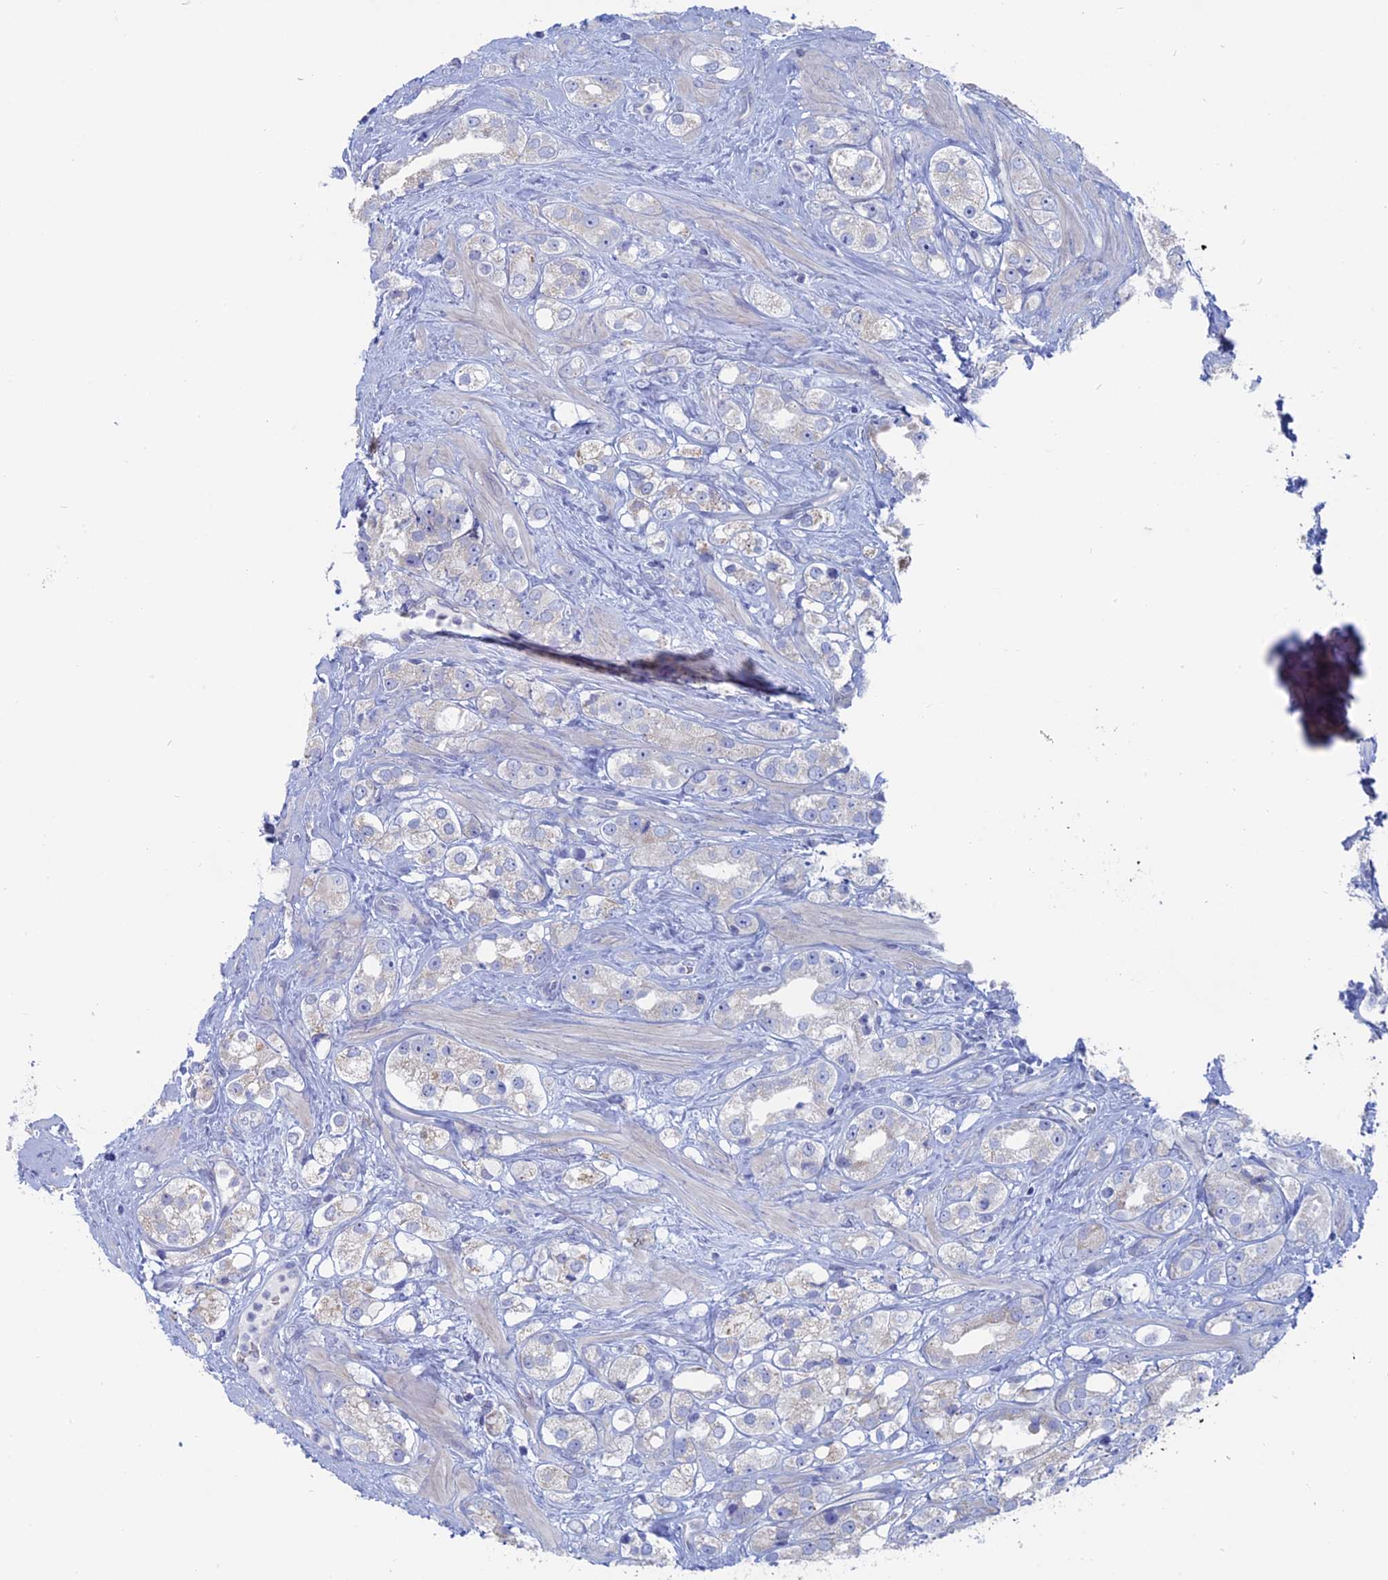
{"staining": {"intensity": "weak", "quantity": "<25%", "location": "cytoplasmic/membranous"}, "tissue": "prostate cancer", "cell_type": "Tumor cells", "image_type": "cancer", "snomed": [{"axis": "morphology", "description": "Adenocarcinoma, NOS"}, {"axis": "topography", "description": "Prostate"}], "caption": "Tumor cells show no significant staining in prostate cancer.", "gene": "TBC1D30", "patient": {"sex": "male", "age": 79}}